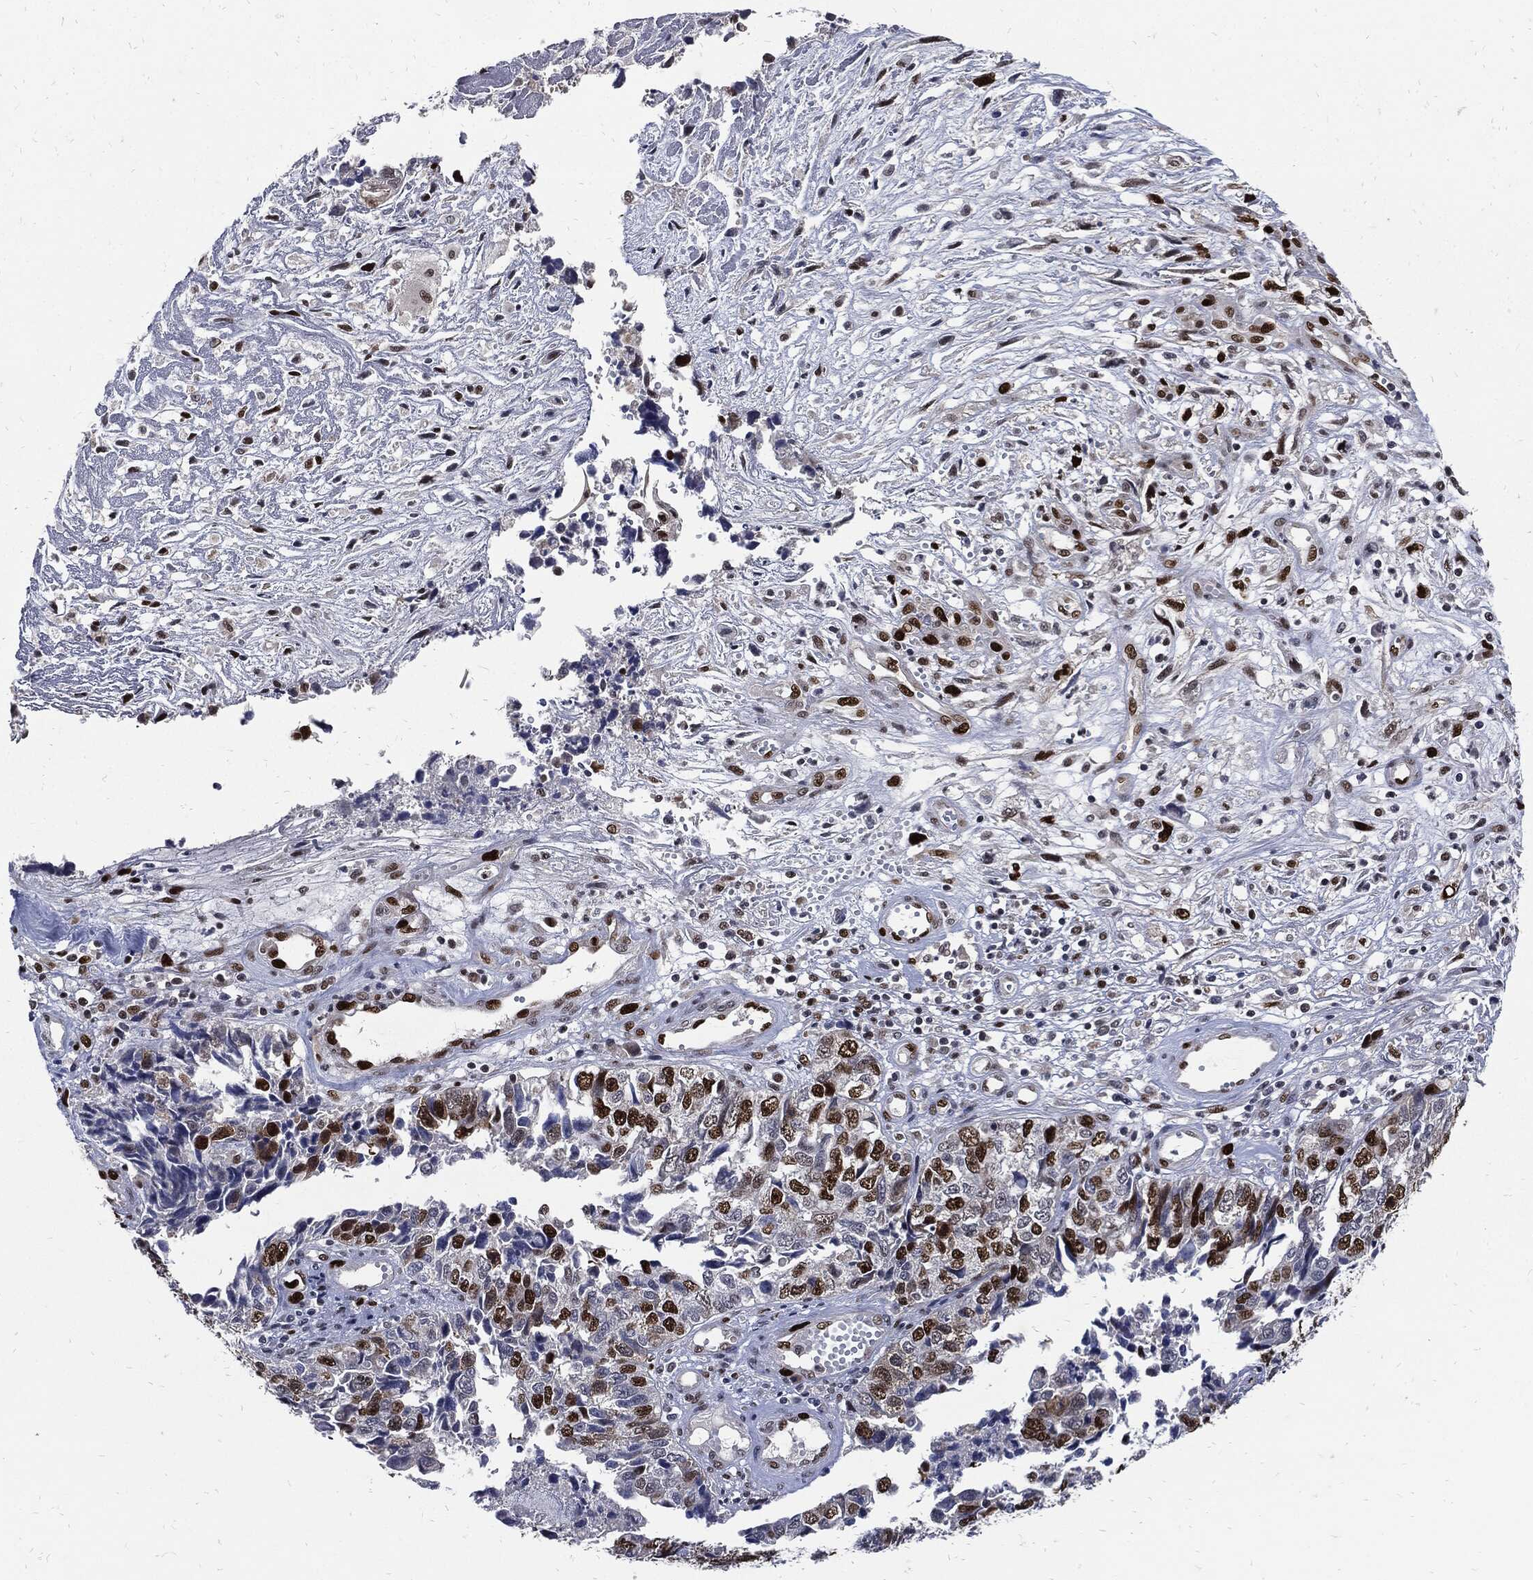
{"staining": {"intensity": "strong", "quantity": "25%-75%", "location": "nuclear"}, "tissue": "cervical cancer", "cell_type": "Tumor cells", "image_type": "cancer", "snomed": [{"axis": "morphology", "description": "Squamous cell carcinoma, NOS"}, {"axis": "topography", "description": "Cervix"}], "caption": "Cervical cancer (squamous cell carcinoma) stained with IHC exhibits strong nuclear expression in about 25%-75% of tumor cells.", "gene": "NBN", "patient": {"sex": "female", "age": 63}}